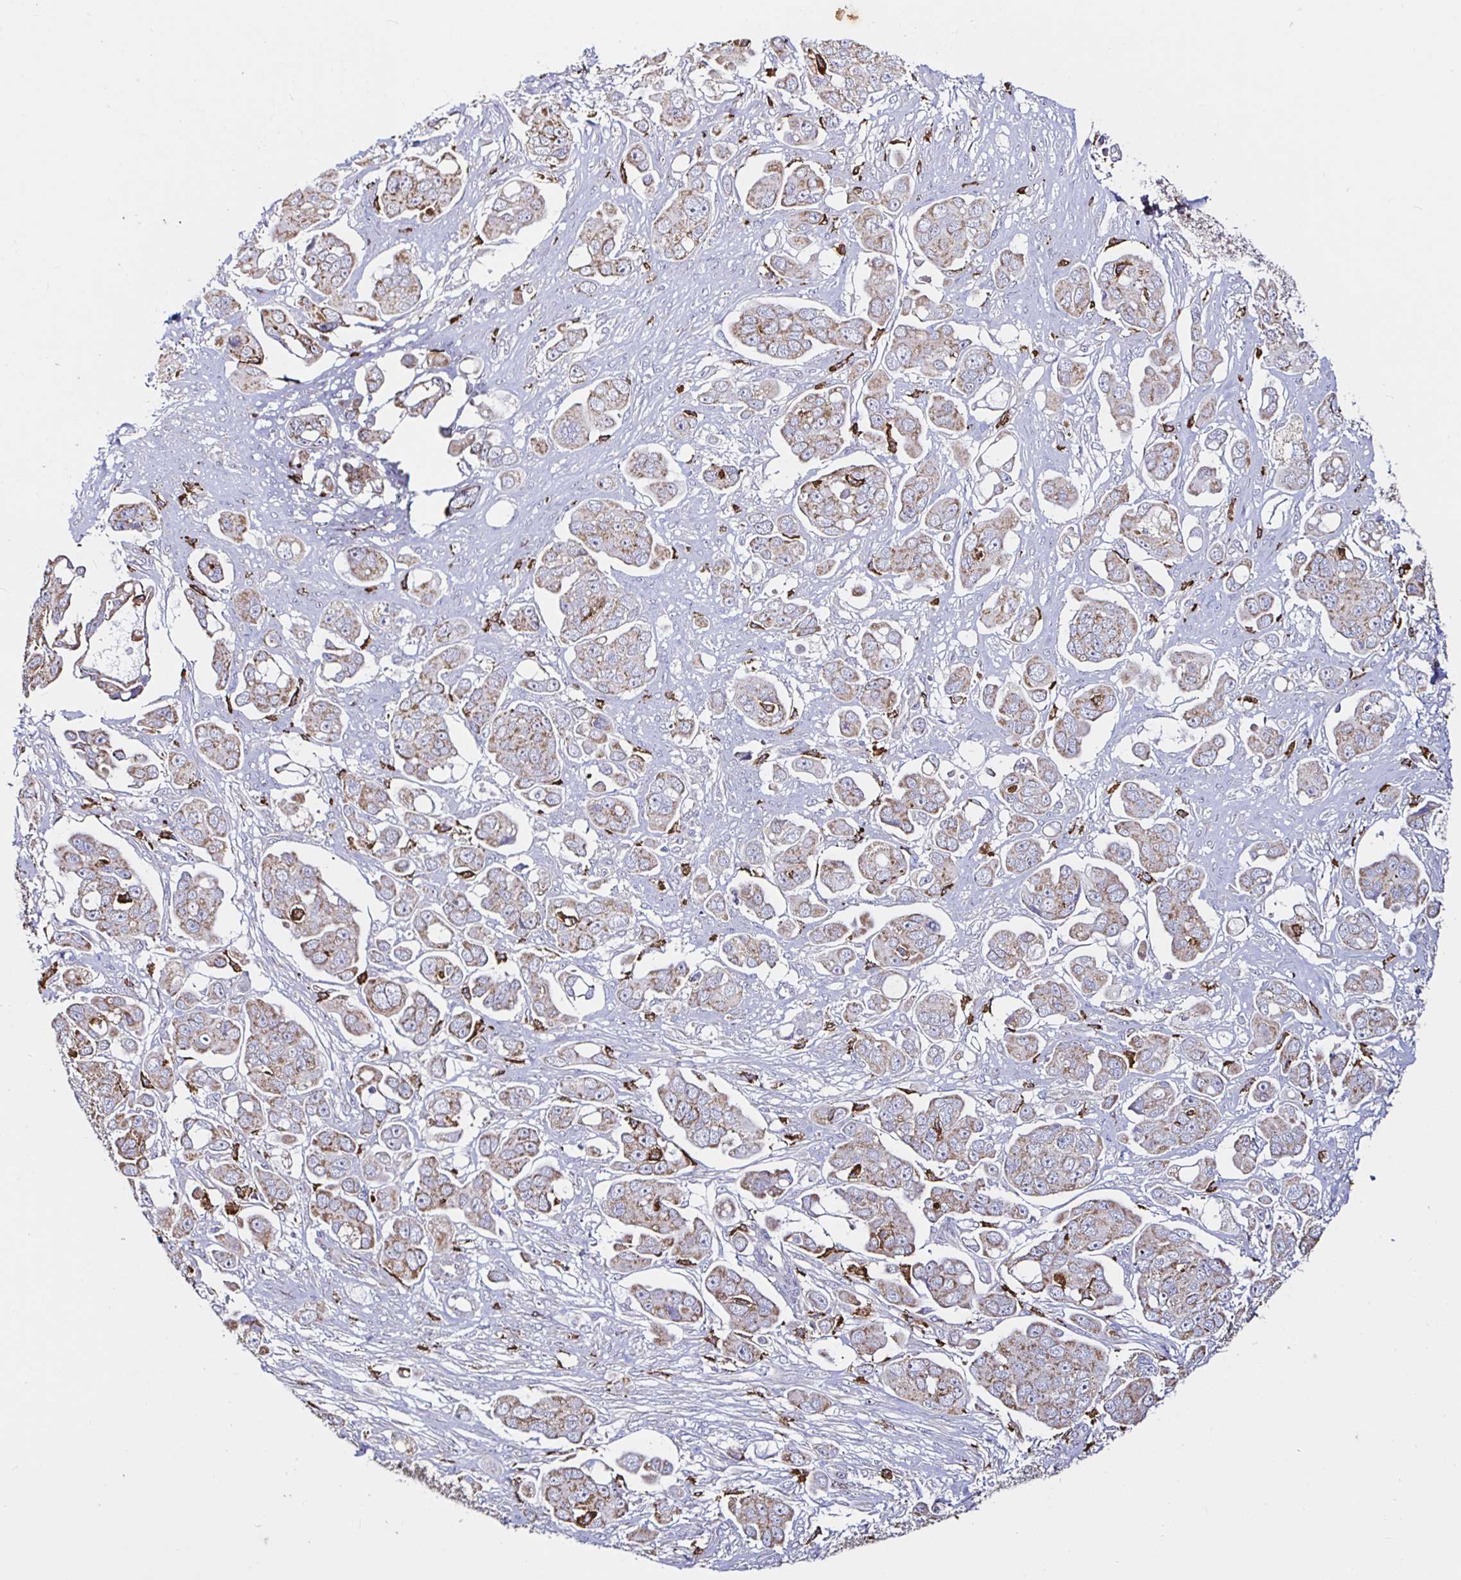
{"staining": {"intensity": "weak", "quantity": ">75%", "location": "cytoplasmic/membranous"}, "tissue": "ovarian cancer", "cell_type": "Tumor cells", "image_type": "cancer", "snomed": [{"axis": "morphology", "description": "Carcinoma, endometroid"}, {"axis": "topography", "description": "Ovary"}], "caption": "Immunohistochemical staining of ovarian endometroid carcinoma reveals weak cytoplasmic/membranous protein positivity in about >75% of tumor cells.", "gene": "MSR1", "patient": {"sex": "female", "age": 70}}